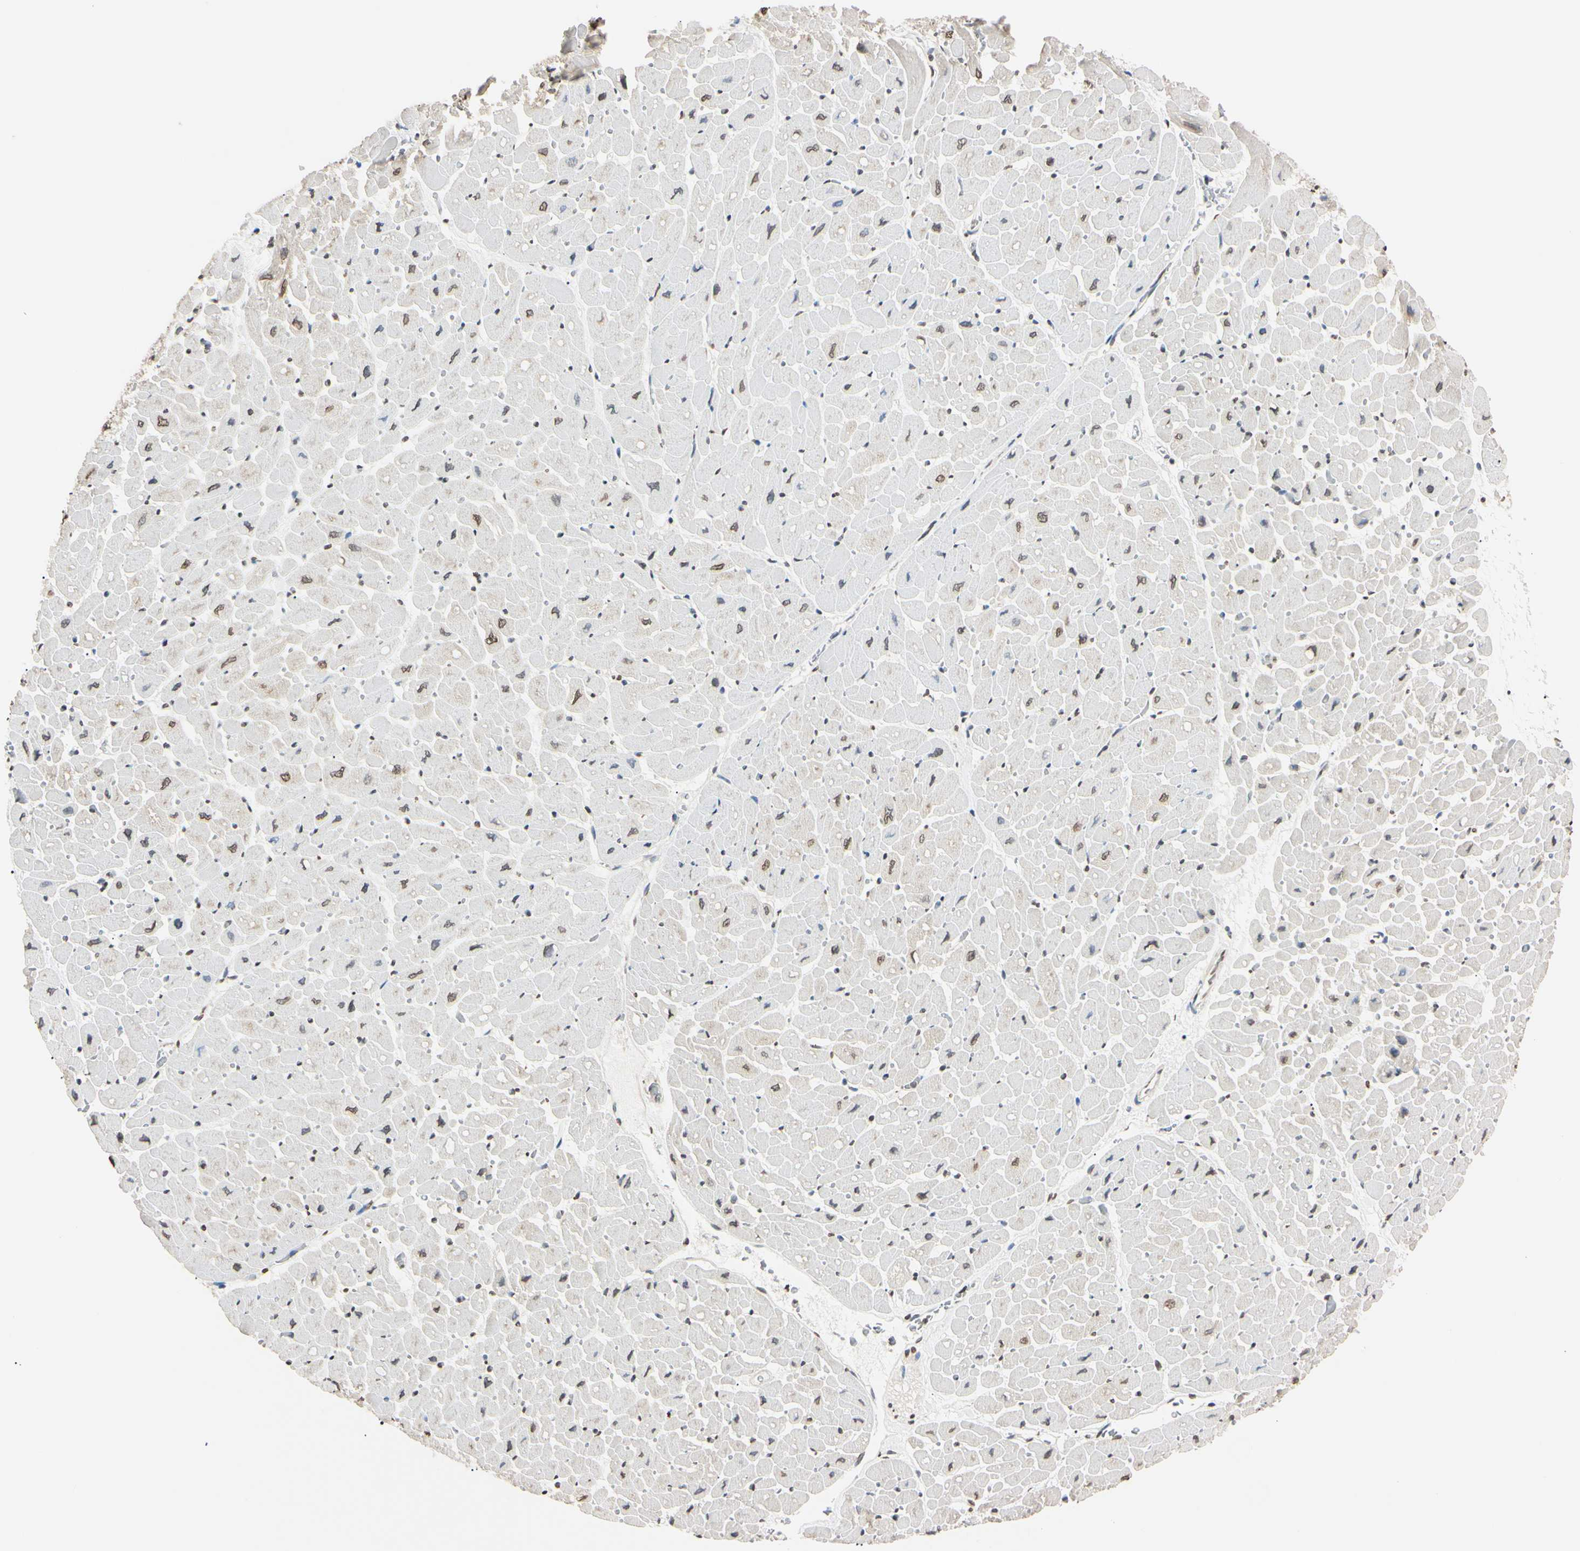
{"staining": {"intensity": "weak", "quantity": "<25%", "location": "nuclear"}, "tissue": "heart muscle", "cell_type": "Cardiomyocytes", "image_type": "normal", "snomed": [{"axis": "morphology", "description": "Normal tissue, NOS"}, {"axis": "topography", "description": "Heart"}], "caption": "A high-resolution micrograph shows IHC staining of unremarkable heart muscle, which shows no significant staining in cardiomyocytes. (DAB (3,3'-diaminobenzidine) immunohistochemistry (IHC) with hematoxylin counter stain).", "gene": "CDC45", "patient": {"sex": "male", "age": 45}}